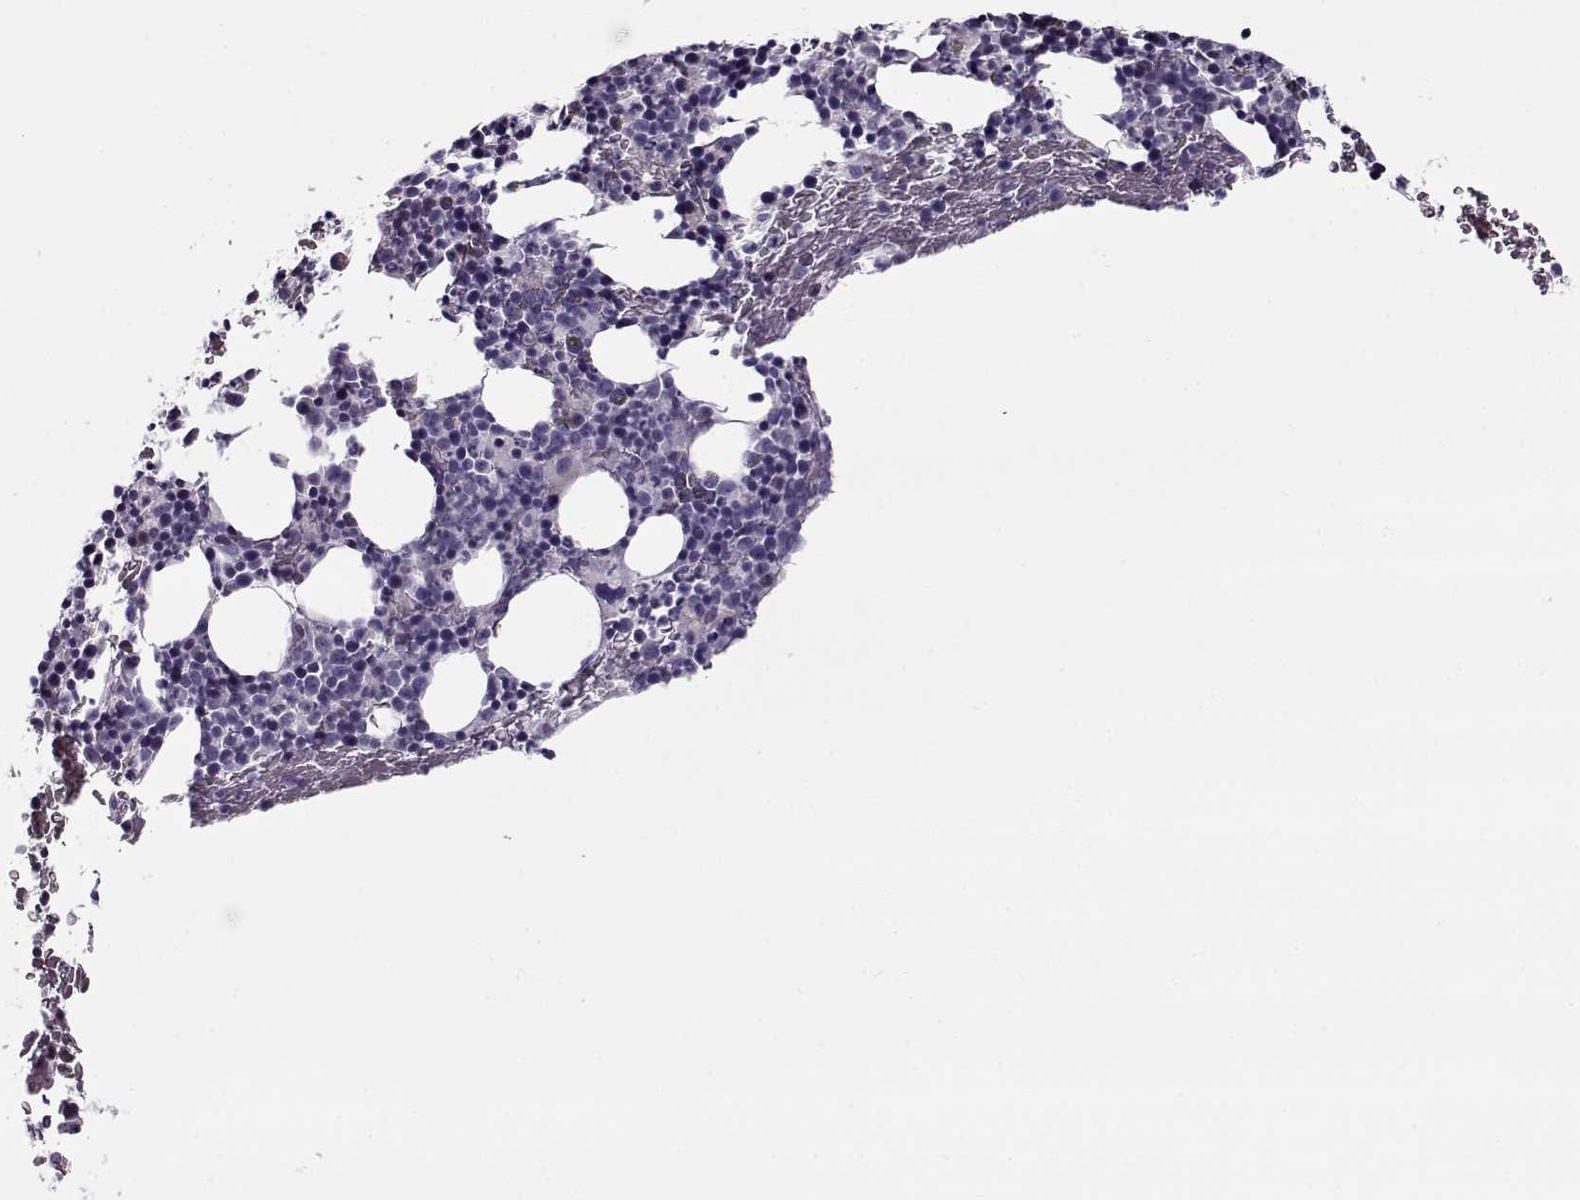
{"staining": {"intensity": "negative", "quantity": "none", "location": "none"}, "tissue": "bone marrow", "cell_type": "Hematopoietic cells", "image_type": "normal", "snomed": [{"axis": "morphology", "description": "Normal tissue, NOS"}, {"axis": "topography", "description": "Bone marrow"}], "caption": "IHC of benign human bone marrow shows no positivity in hematopoietic cells. The staining is performed using DAB brown chromogen with nuclei counter-stained in using hematoxylin.", "gene": "GAGE10", "patient": {"sex": "male", "age": 72}}